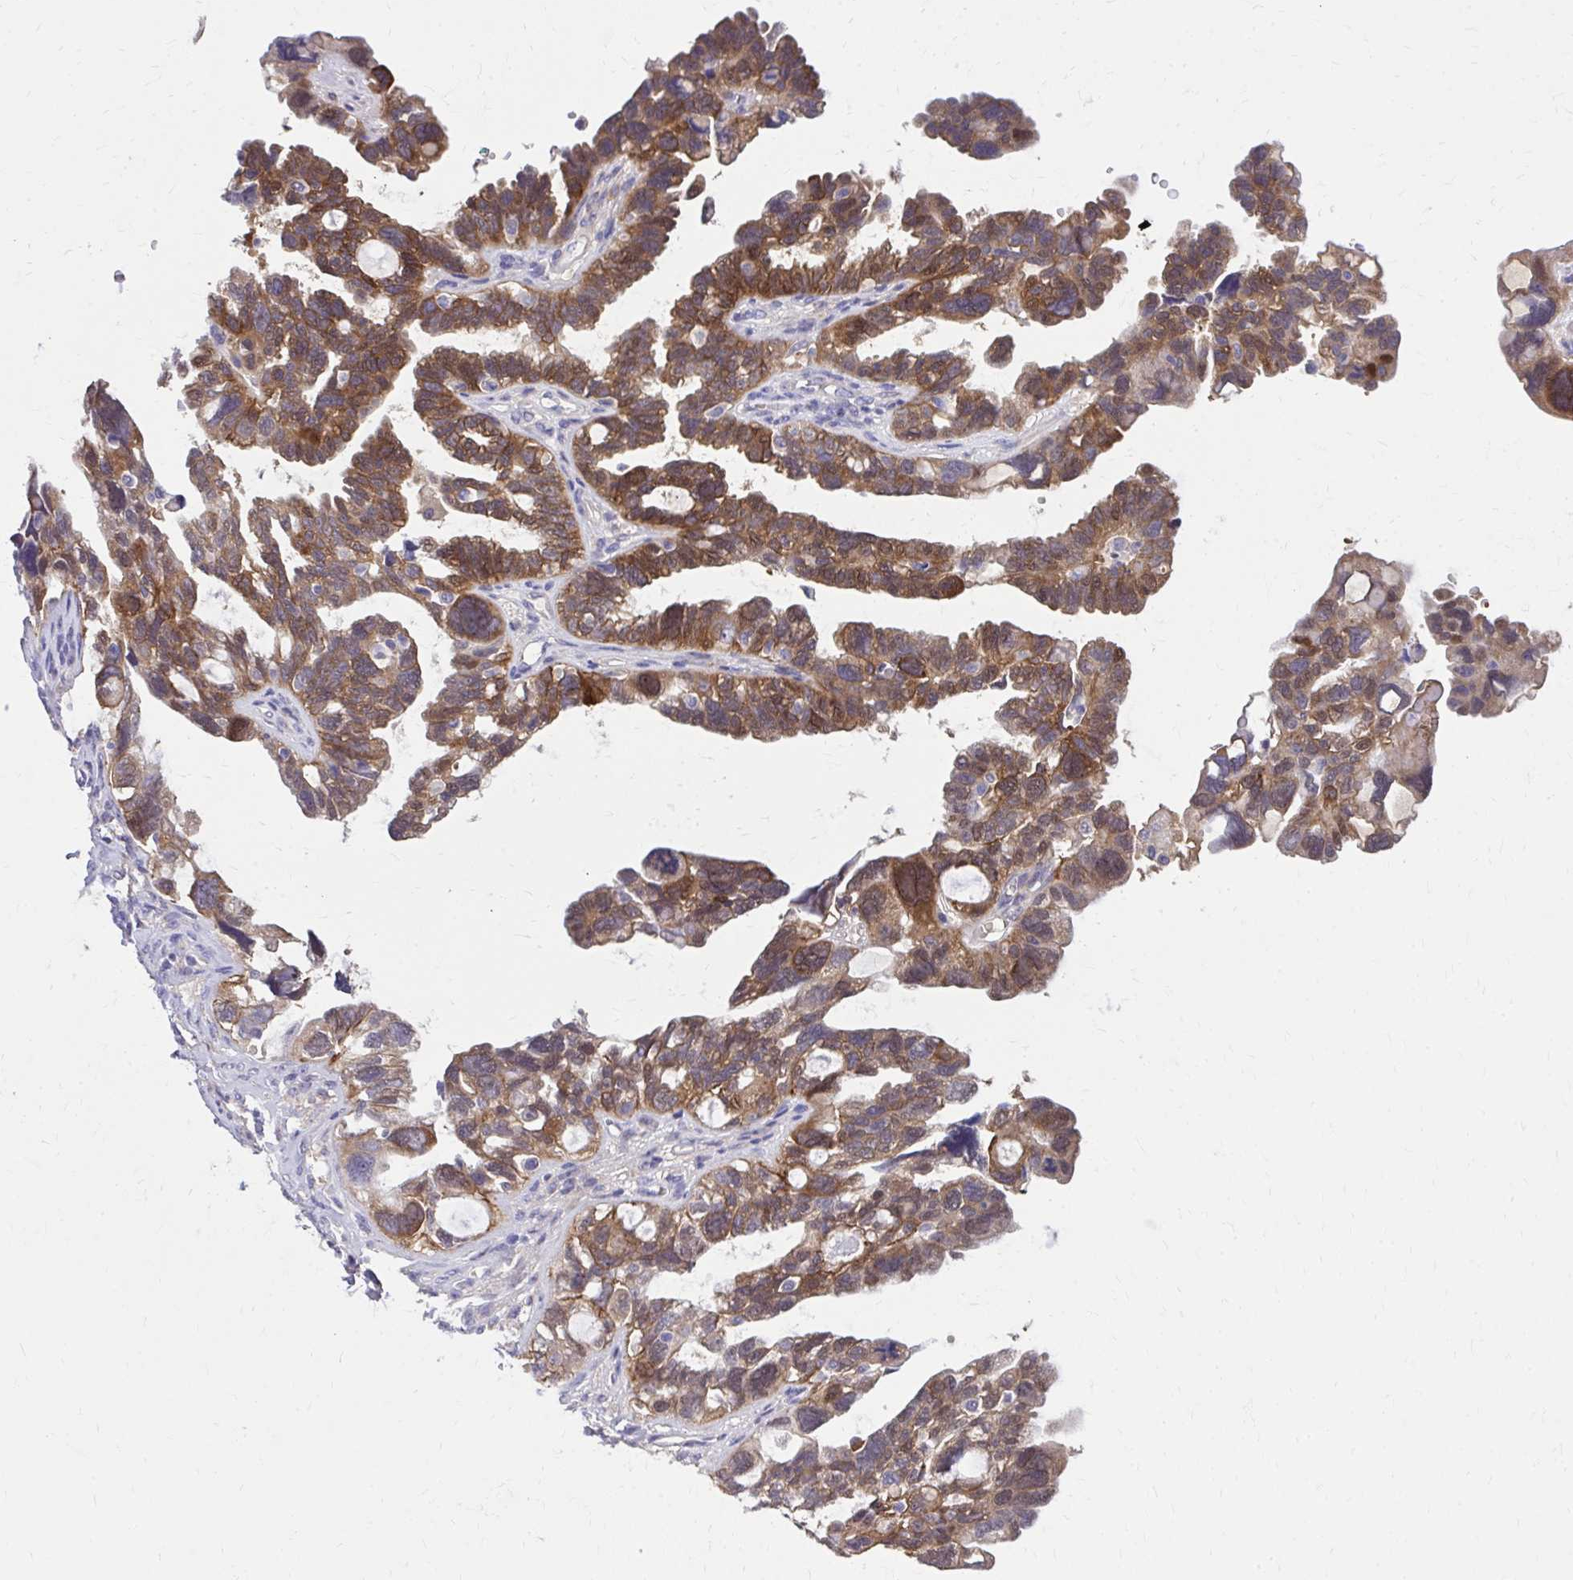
{"staining": {"intensity": "moderate", "quantity": ">75%", "location": "cytoplasmic/membranous"}, "tissue": "ovarian cancer", "cell_type": "Tumor cells", "image_type": "cancer", "snomed": [{"axis": "morphology", "description": "Cystadenocarcinoma, serous, NOS"}, {"axis": "topography", "description": "Ovary"}], "caption": "Serous cystadenocarcinoma (ovarian) stained with a protein marker demonstrates moderate staining in tumor cells.", "gene": "EPB41L1", "patient": {"sex": "female", "age": 60}}